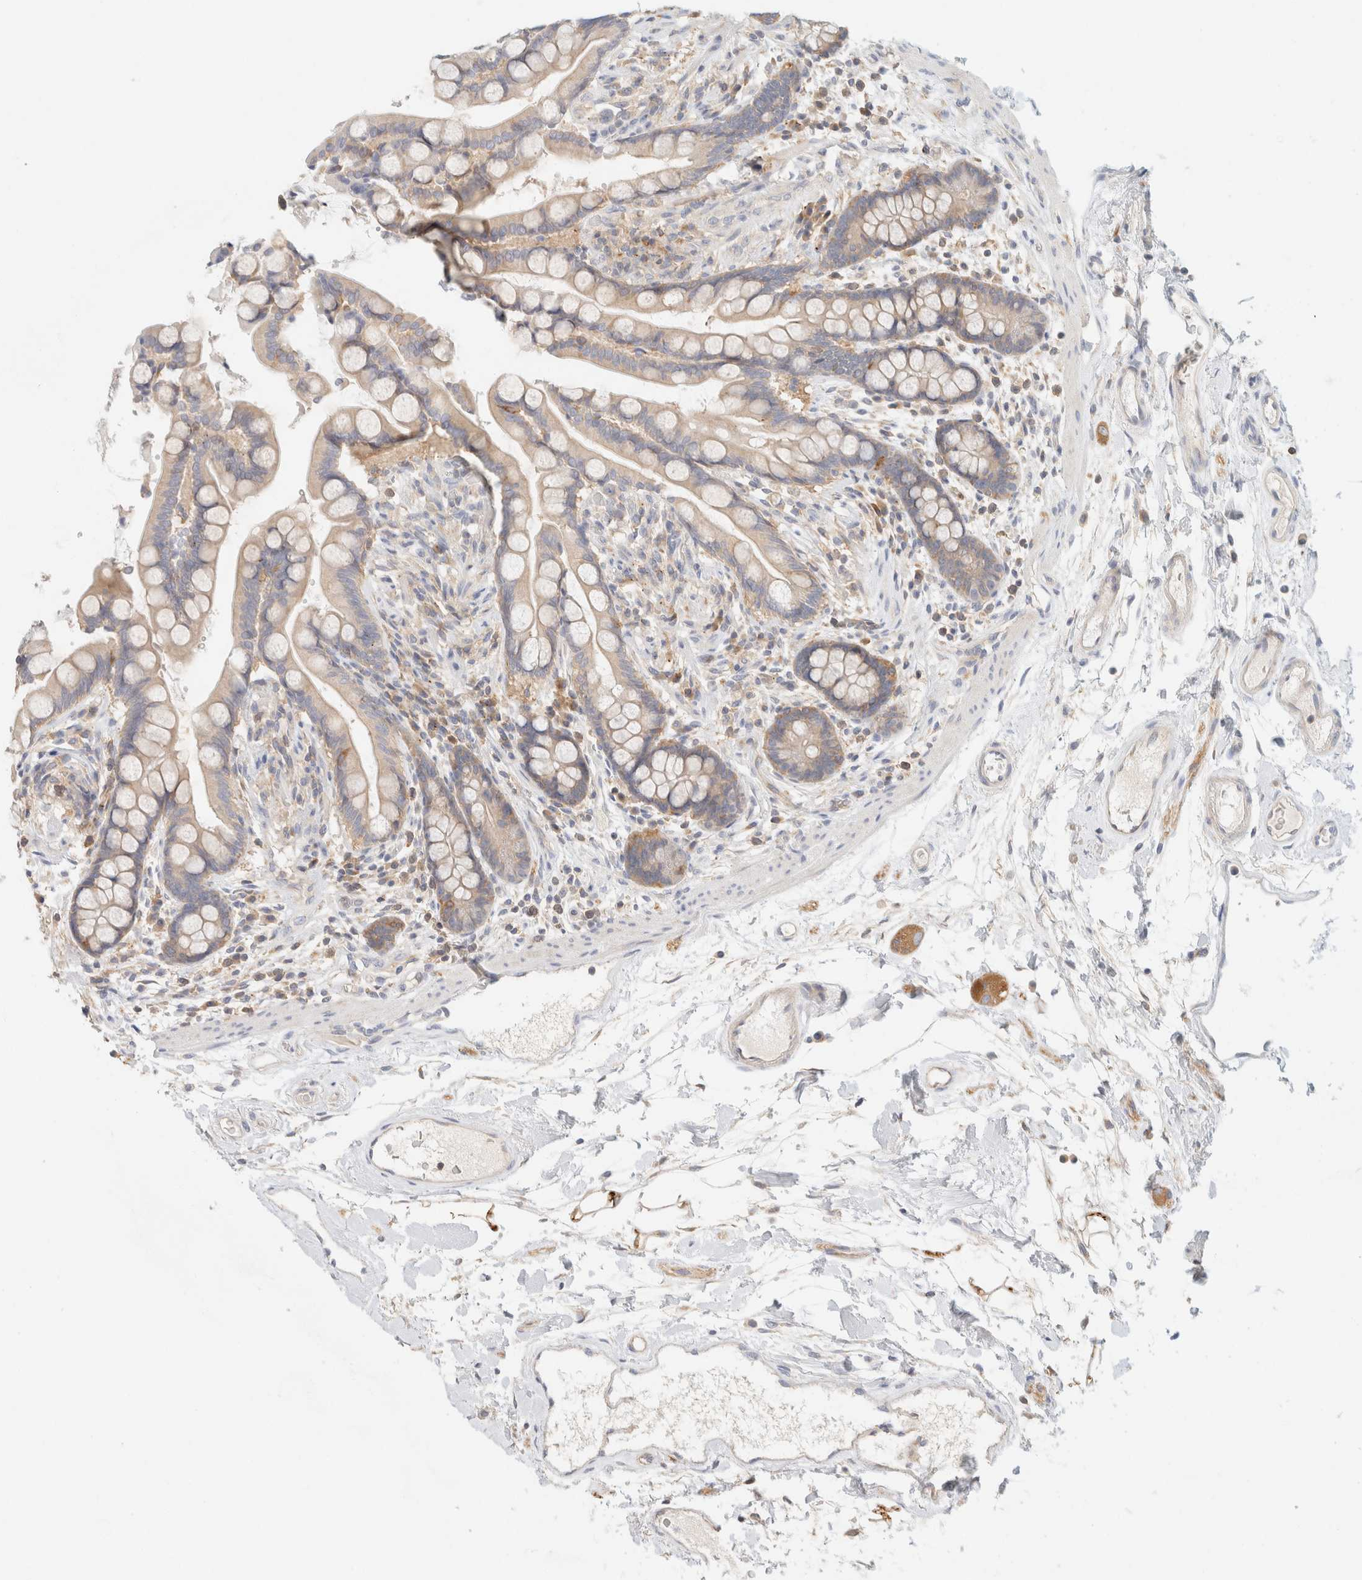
{"staining": {"intensity": "negative", "quantity": "none", "location": "none"}, "tissue": "colon", "cell_type": "Endothelial cells", "image_type": "normal", "snomed": [{"axis": "morphology", "description": "Normal tissue, NOS"}, {"axis": "topography", "description": "Colon"}], "caption": "Protein analysis of unremarkable colon reveals no significant positivity in endothelial cells. (Stains: DAB (3,3'-diaminobenzidine) IHC with hematoxylin counter stain, Microscopy: brightfield microscopy at high magnification).", "gene": "SH3GLB2", "patient": {"sex": "male", "age": 73}}